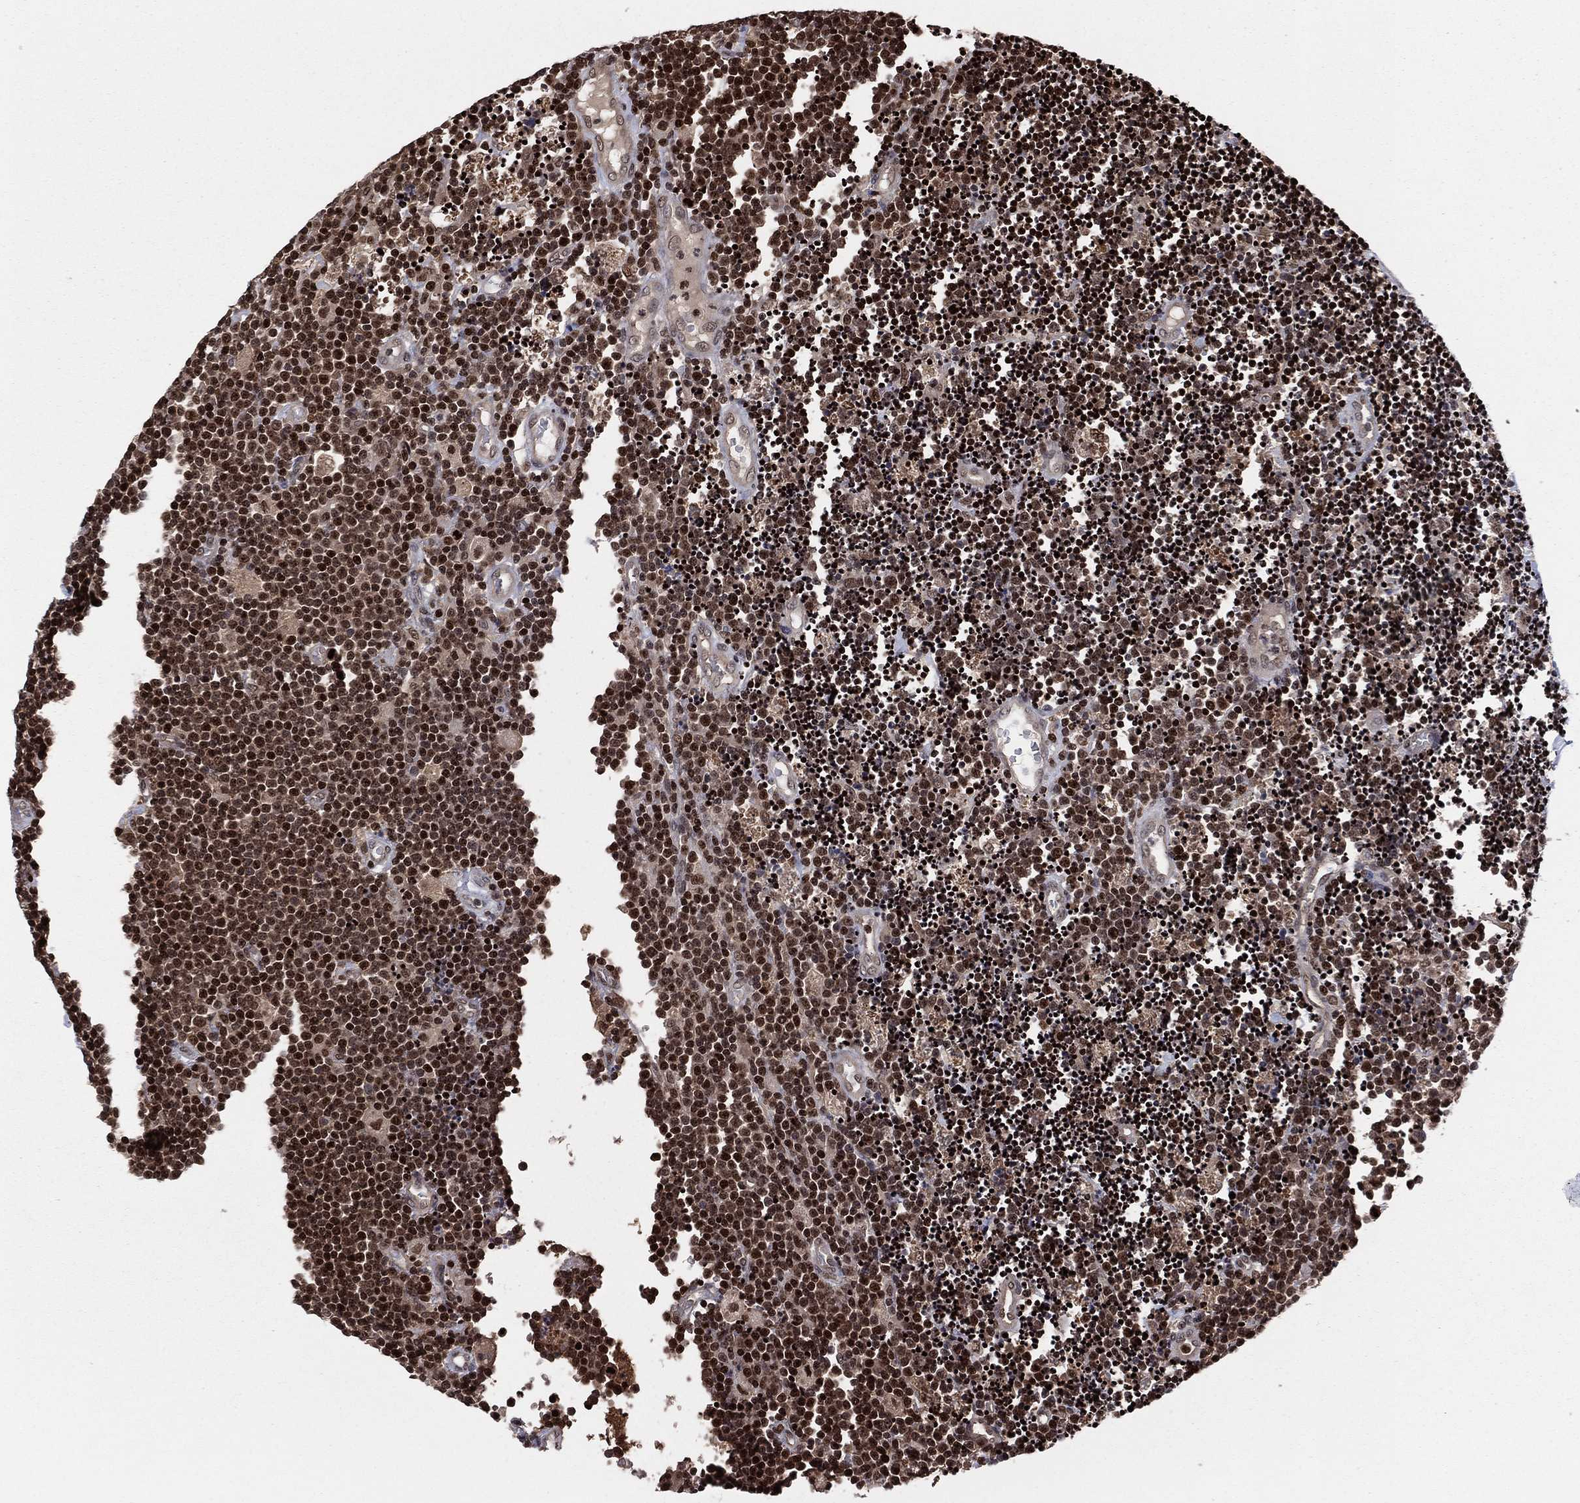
{"staining": {"intensity": "strong", "quantity": ">75%", "location": "cytoplasmic/membranous,nuclear"}, "tissue": "lymphoma", "cell_type": "Tumor cells", "image_type": "cancer", "snomed": [{"axis": "morphology", "description": "Malignant lymphoma, non-Hodgkin's type, Low grade"}, {"axis": "topography", "description": "Brain"}], "caption": "Immunohistochemistry photomicrograph of low-grade malignant lymphoma, non-Hodgkin's type stained for a protein (brown), which exhibits high levels of strong cytoplasmic/membranous and nuclear staining in about >75% of tumor cells.", "gene": "PSMA1", "patient": {"sex": "female", "age": 66}}